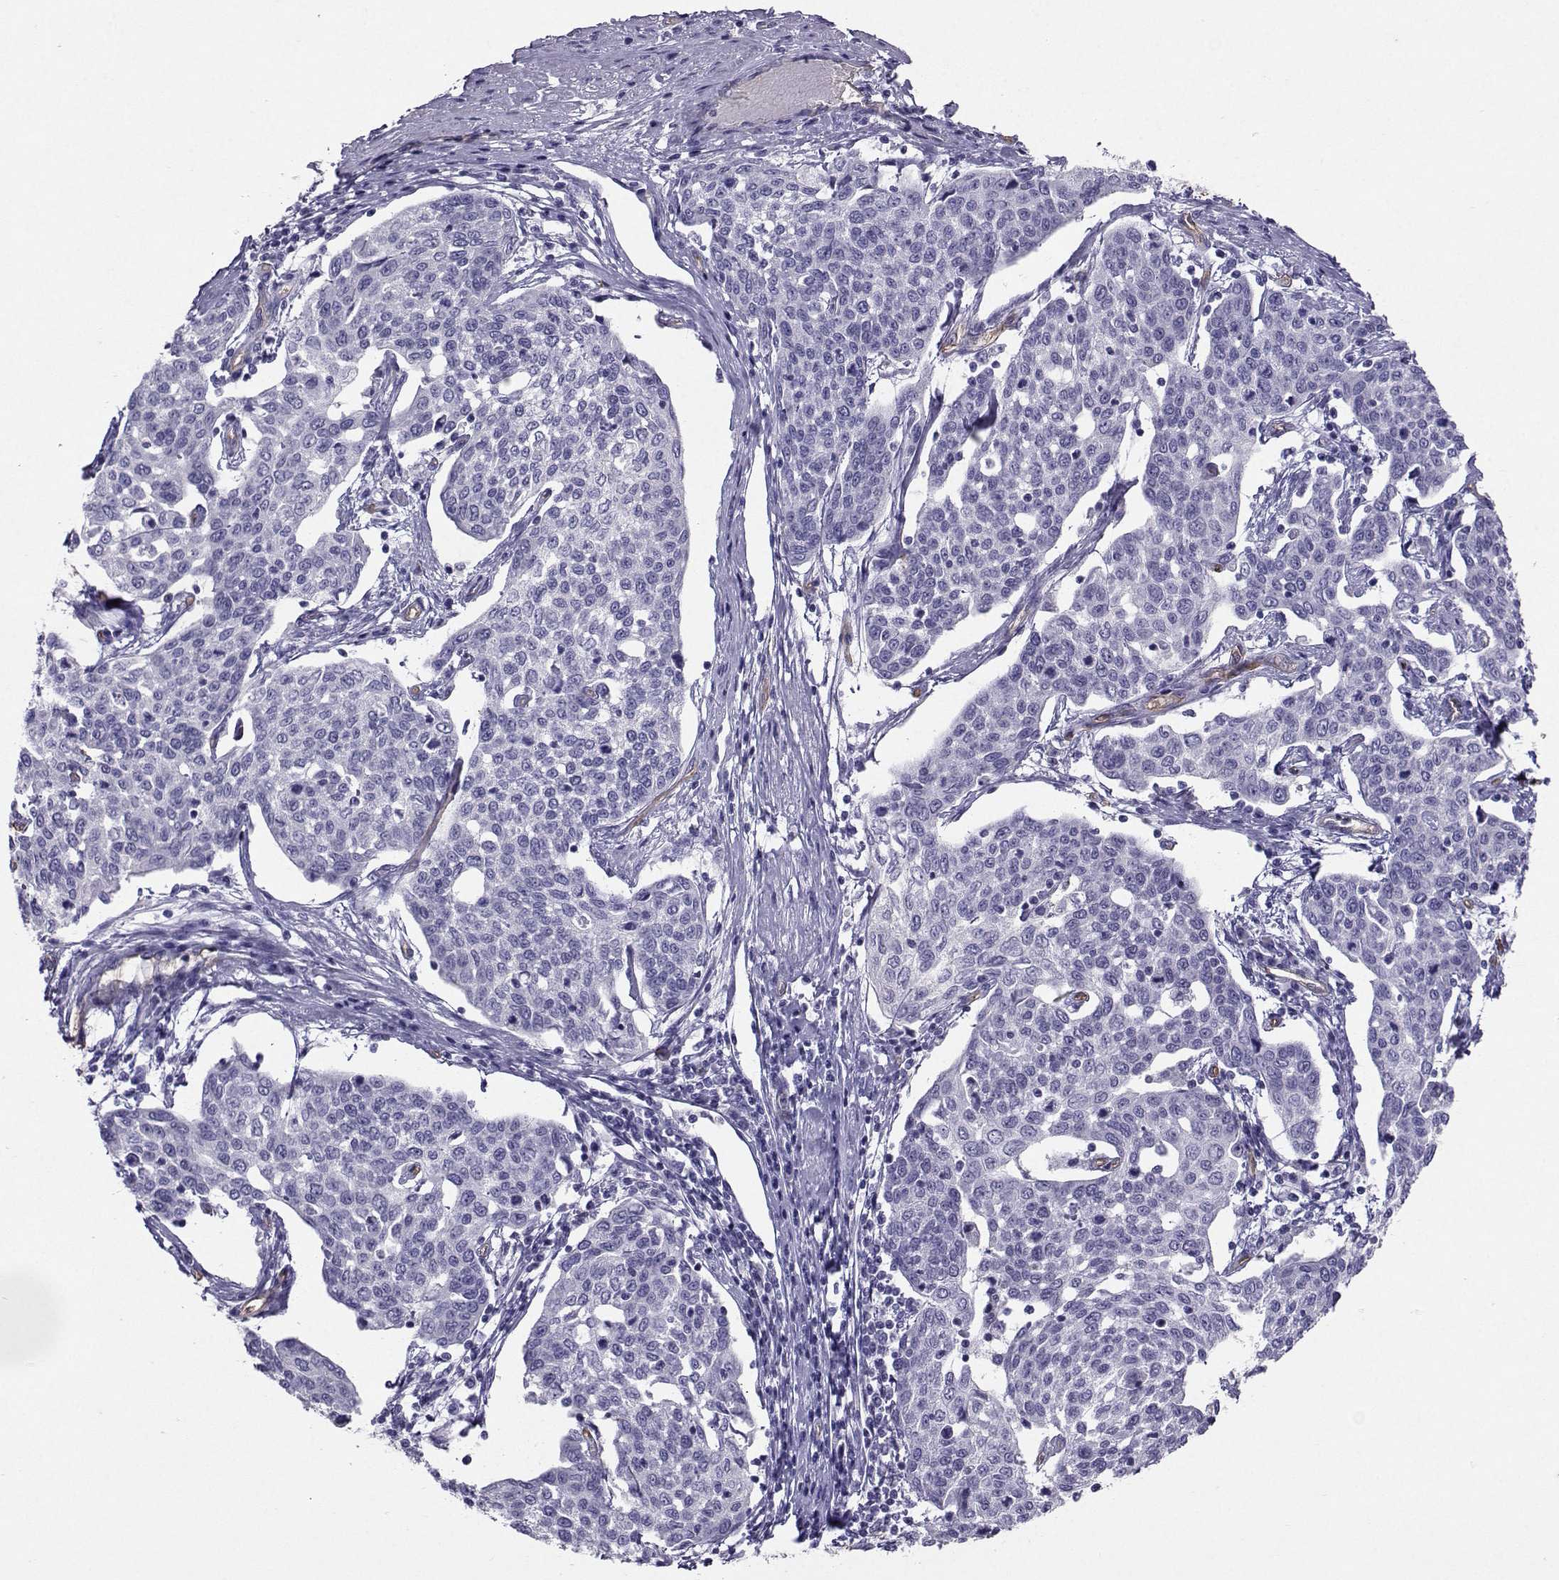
{"staining": {"intensity": "negative", "quantity": "none", "location": "none"}, "tissue": "cervical cancer", "cell_type": "Tumor cells", "image_type": "cancer", "snomed": [{"axis": "morphology", "description": "Squamous cell carcinoma, NOS"}, {"axis": "topography", "description": "Cervix"}], "caption": "High power microscopy histopathology image of an immunohistochemistry histopathology image of cervical cancer, revealing no significant staining in tumor cells.", "gene": "CLUL1", "patient": {"sex": "female", "age": 34}}